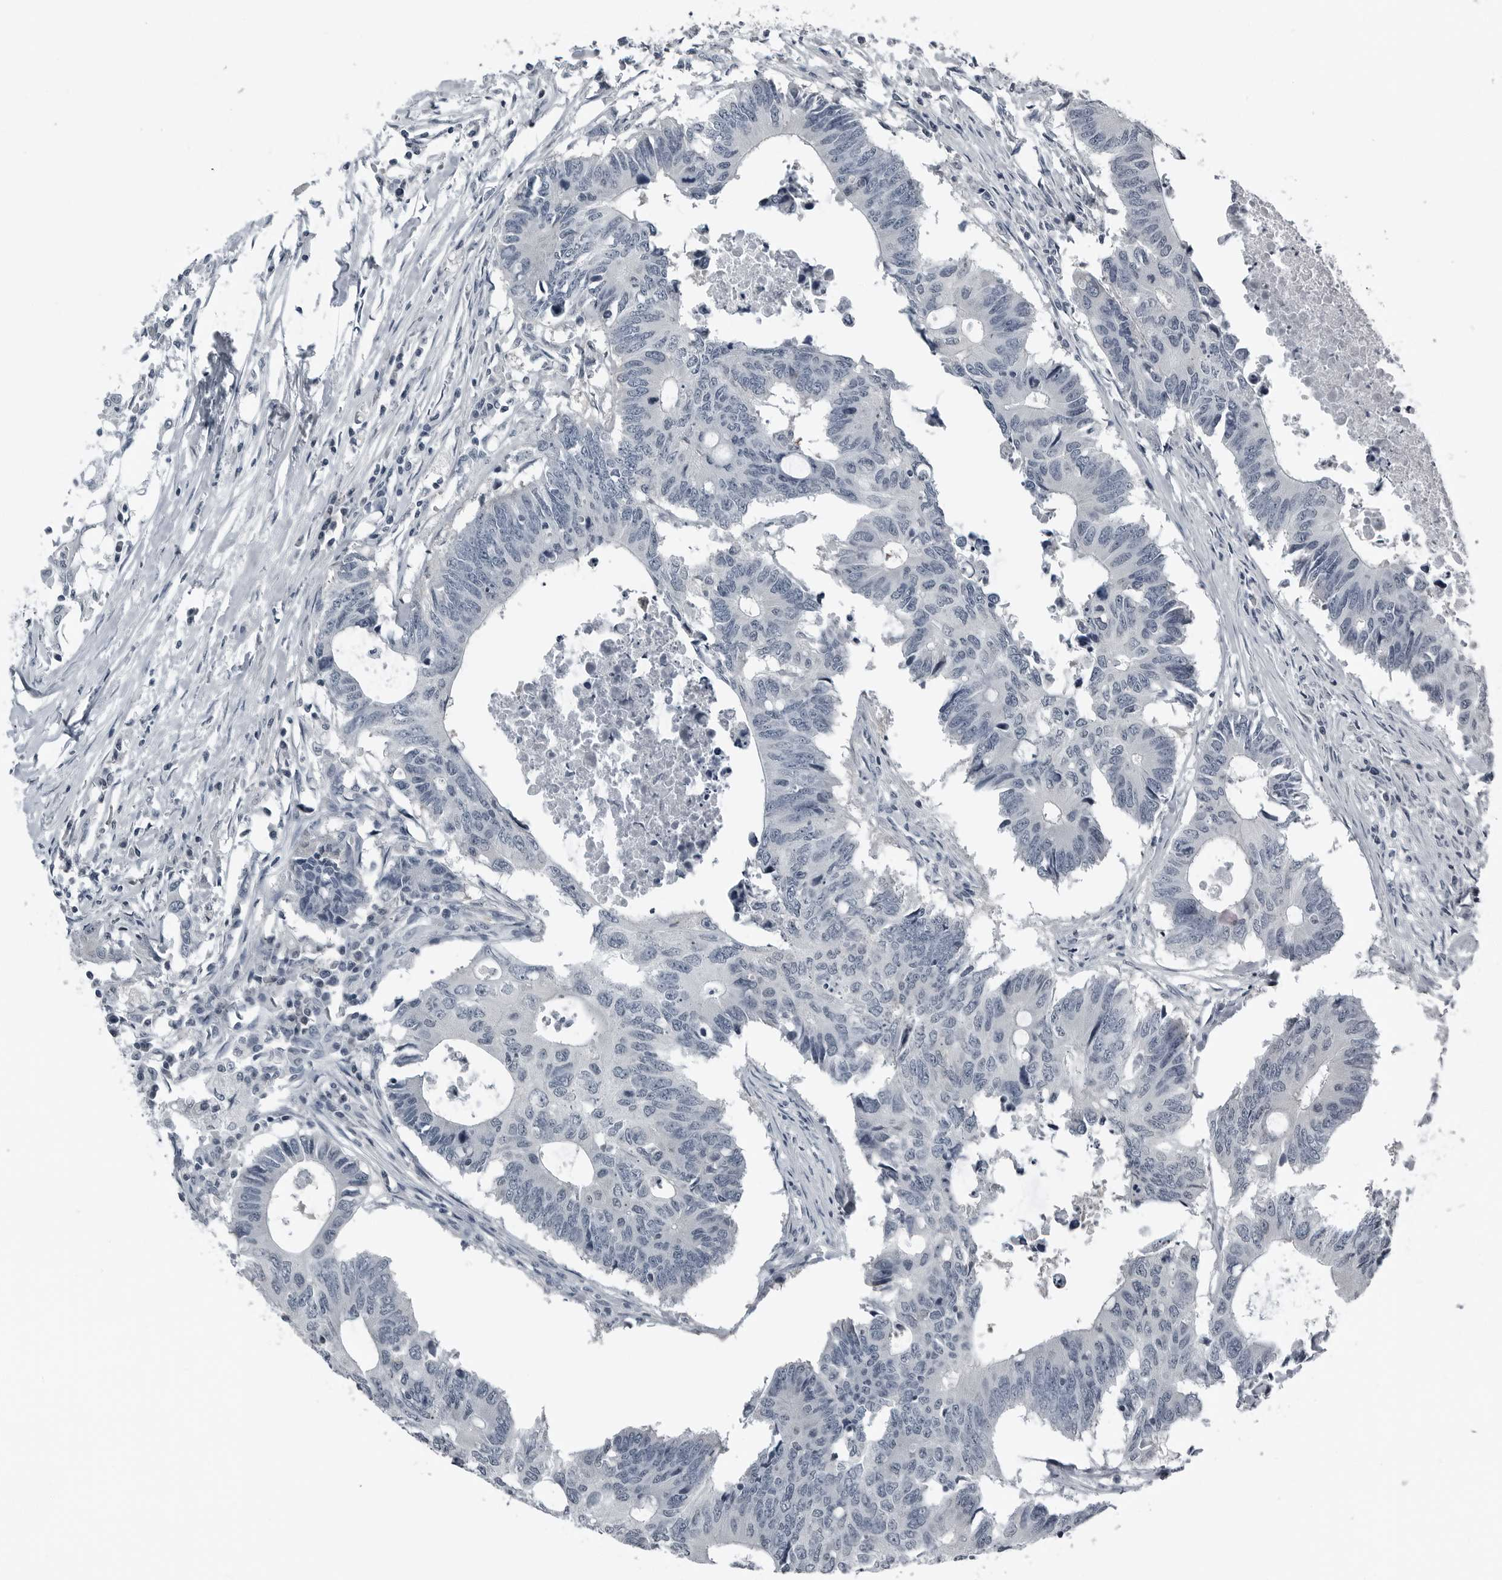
{"staining": {"intensity": "negative", "quantity": "none", "location": "none"}, "tissue": "colorectal cancer", "cell_type": "Tumor cells", "image_type": "cancer", "snomed": [{"axis": "morphology", "description": "Adenocarcinoma, NOS"}, {"axis": "topography", "description": "Colon"}], "caption": "IHC of human colorectal adenocarcinoma exhibits no expression in tumor cells.", "gene": "SPINK1", "patient": {"sex": "male", "age": 71}}